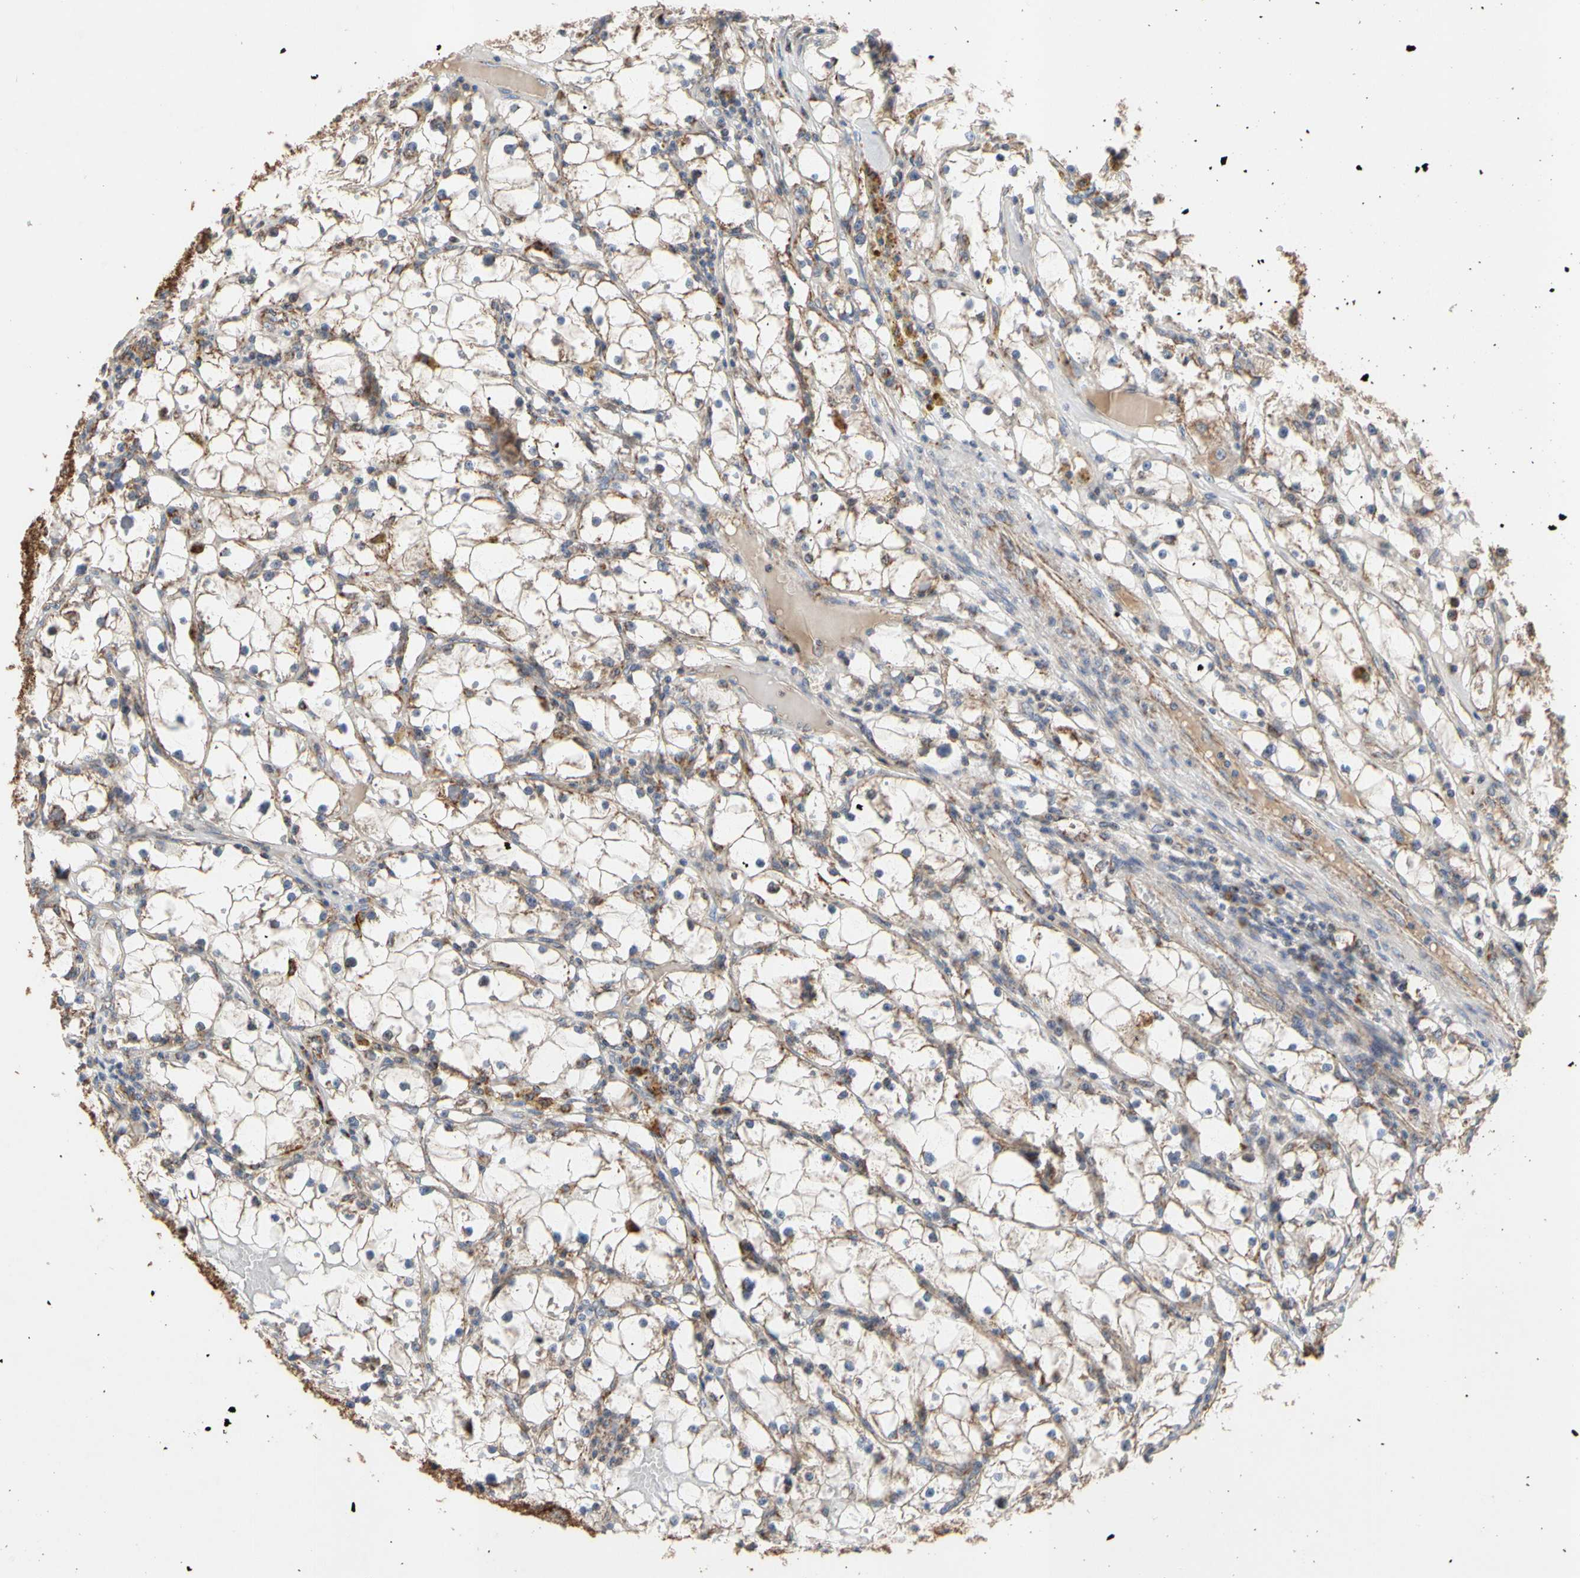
{"staining": {"intensity": "moderate", "quantity": "25%-75%", "location": "cytoplasmic/membranous"}, "tissue": "renal cancer", "cell_type": "Tumor cells", "image_type": "cancer", "snomed": [{"axis": "morphology", "description": "Adenocarcinoma, NOS"}, {"axis": "topography", "description": "Kidney"}], "caption": "Protein staining reveals moderate cytoplasmic/membranous expression in approximately 25%-75% of tumor cells in renal cancer (adenocarcinoma). The staining was performed using DAB, with brown indicating positive protein expression. Nuclei are stained blue with hematoxylin.", "gene": "GPD2", "patient": {"sex": "male", "age": 56}}